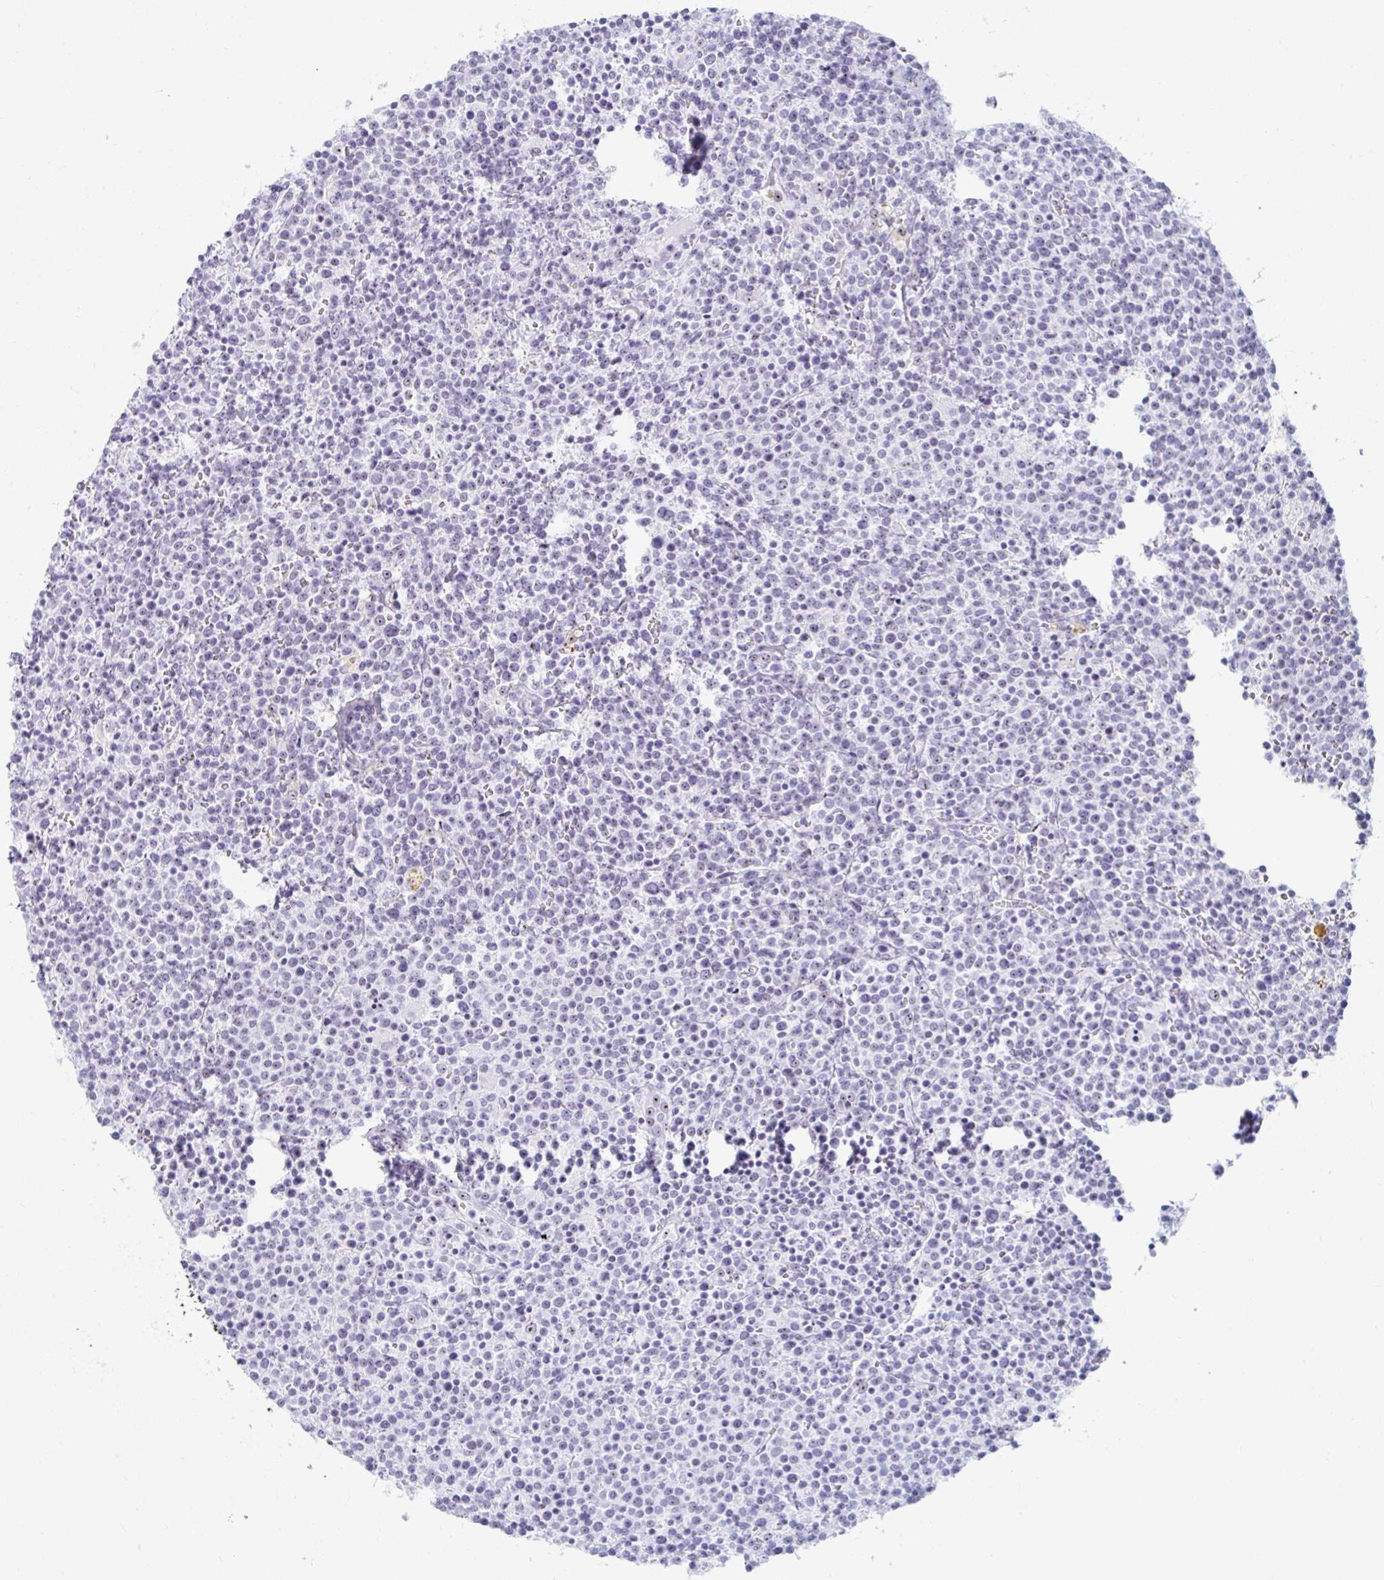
{"staining": {"intensity": "negative", "quantity": "none", "location": "none"}, "tissue": "lymphoma", "cell_type": "Tumor cells", "image_type": "cancer", "snomed": [{"axis": "morphology", "description": "Malignant lymphoma, non-Hodgkin's type, High grade"}, {"axis": "topography", "description": "Lymph node"}], "caption": "Immunohistochemistry photomicrograph of neoplastic tissue: lymphoma stained with DAB (3,3'-diaminobenzidine) reveals no significant protein positivity in tumor cells.", "gene": "NOP10", "patient": {"sex": "male", "age": 61}}